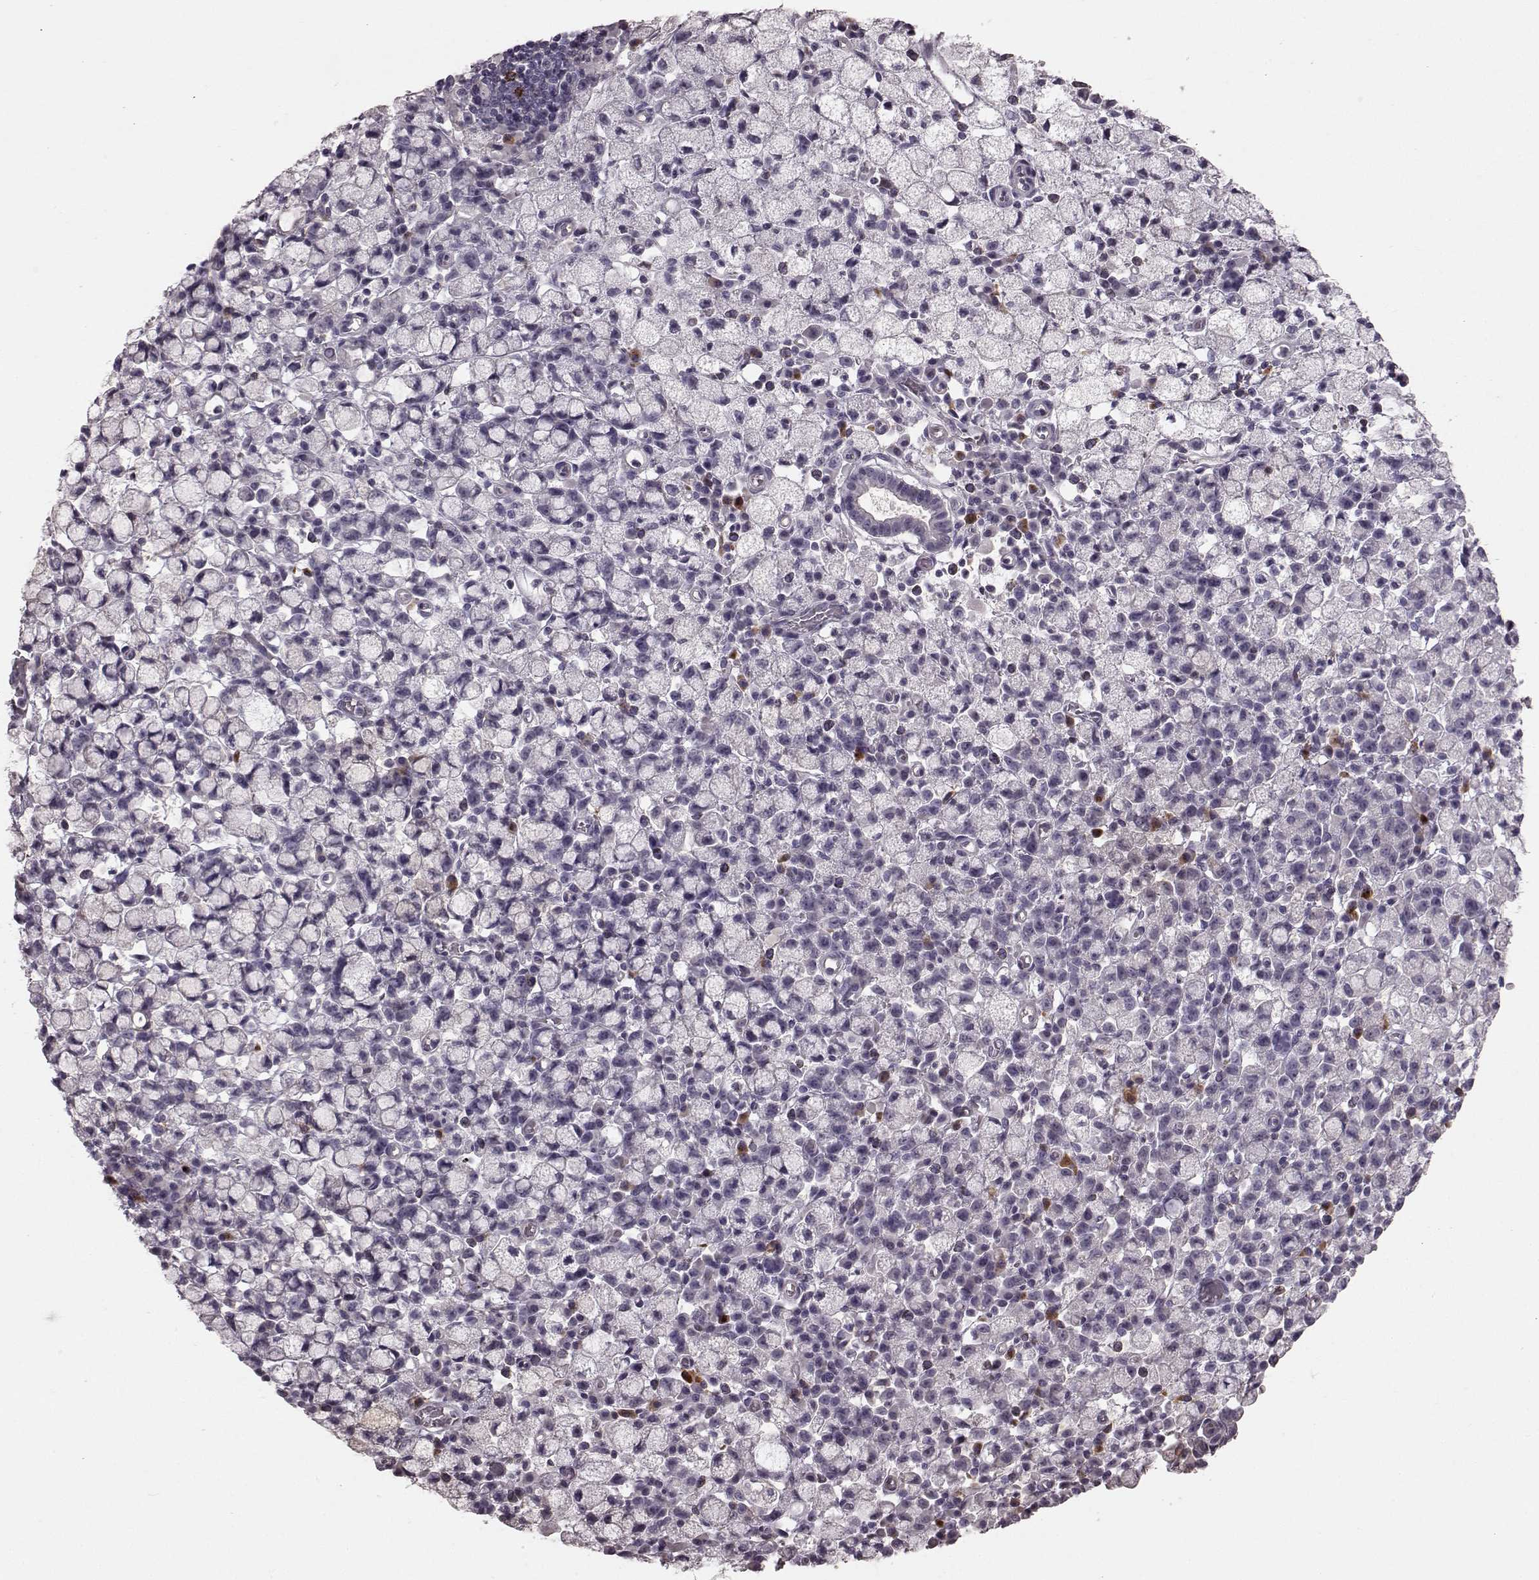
{"staining": {"intensity": "negative", "quantity": "none", "location": "none"}, "tissue": "stomach cancer", "cell_type": "Tumor cells", "image_type": "cancer", "snomed": [{"axis": "morphology", "description": "Adenocarcinoma, NOS"}, {"axis": "topography", "description": "Stomach"}], "caption": "Tumor cells are negative for protein expression in human stomach adenocarcinoma.", "gene": "PDCD1", "patient": {"sex": "male", "age": 58}}